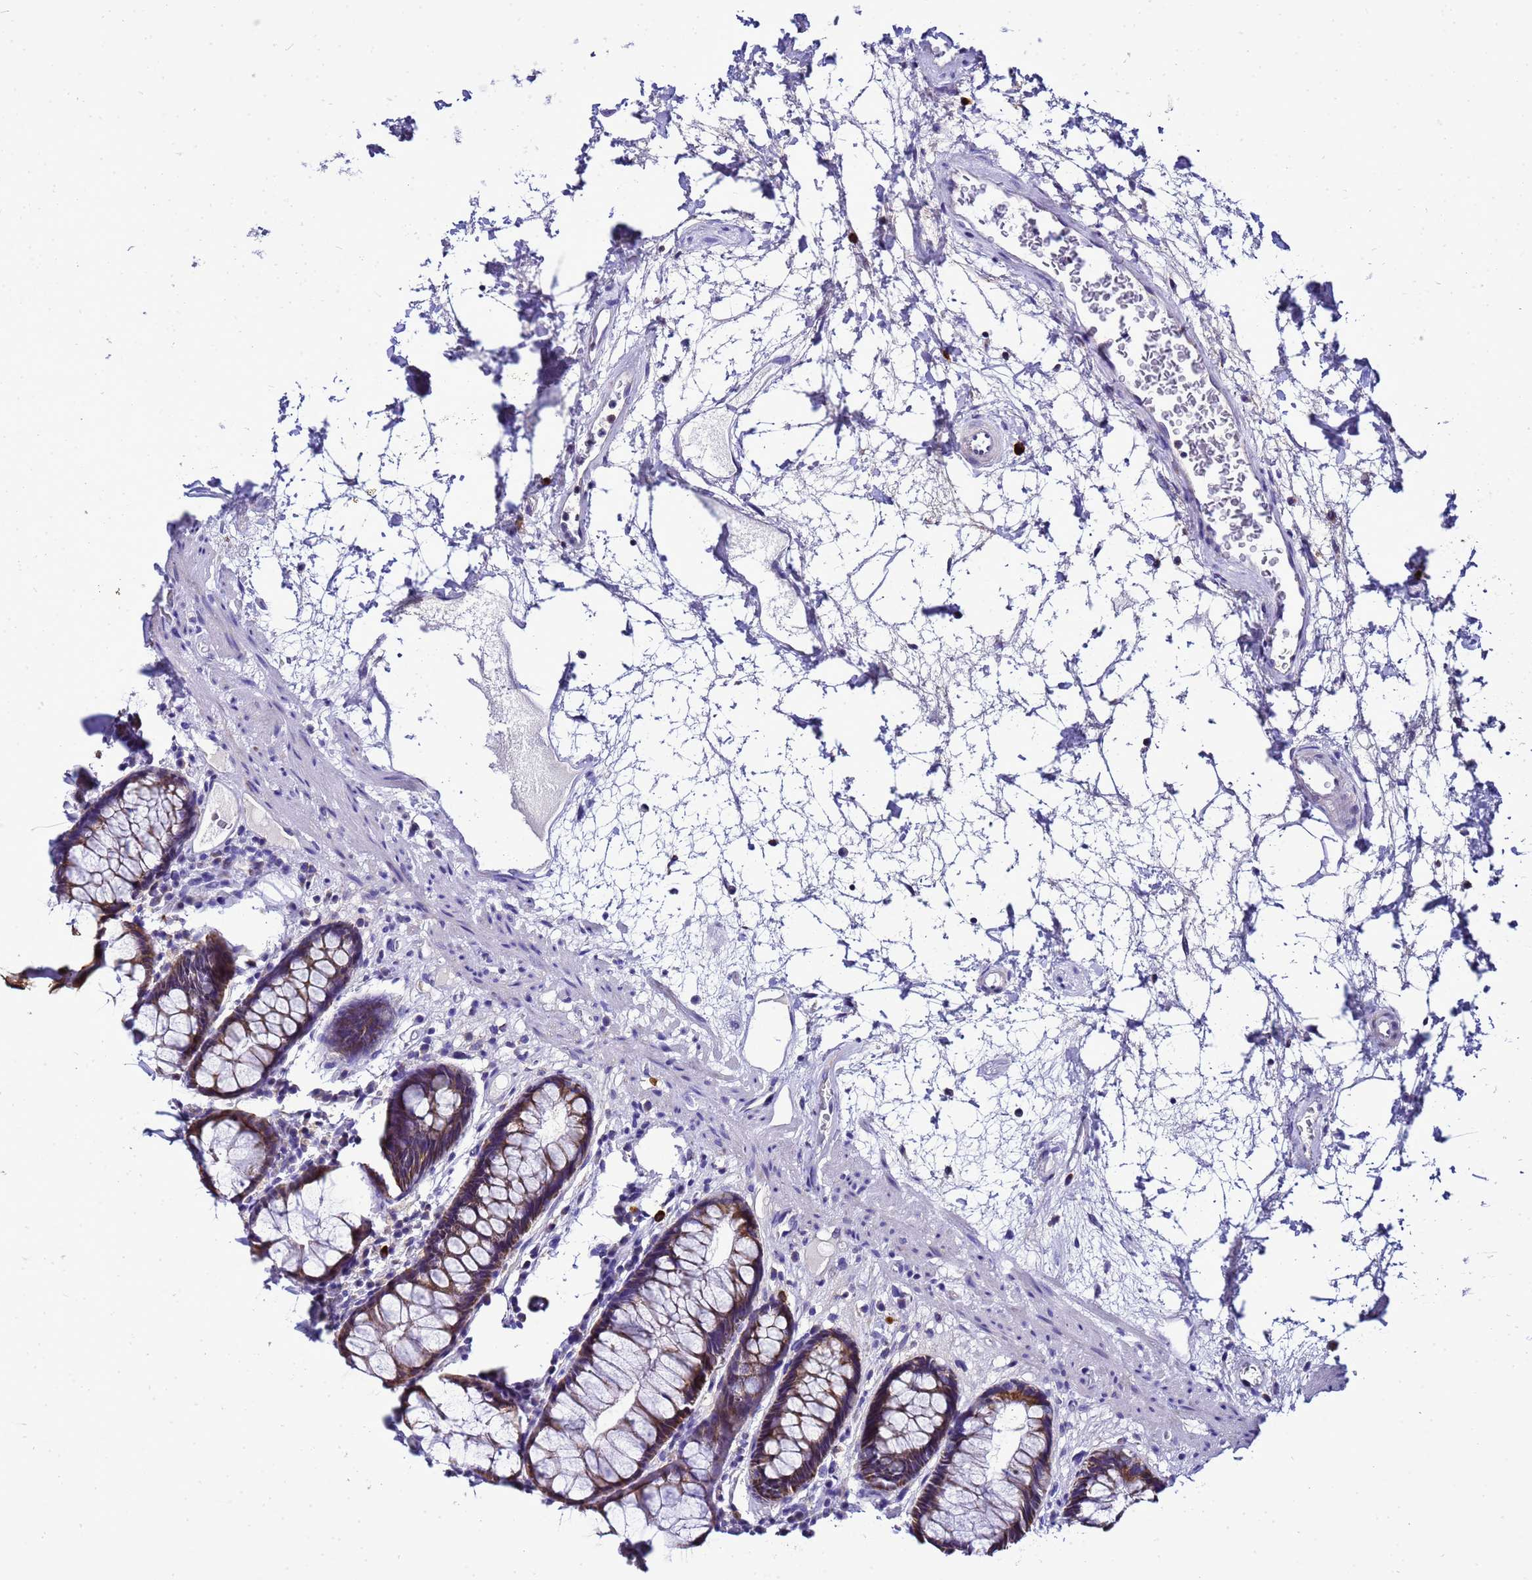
{"staining": {"intensity": "strong", "quantity": ">75%", "location": "cytoplasmic/membranous"}, "tissue": "rectum", "cell_type": "Glandular cells", "image_type": "normal", "snomed": [{"axis": "morphology", "description": "Normal tissue, NOS"}, {"axis": "topography", "description": "Rectum"}], "caption": "The histopathology image demonstrates immunohistochemical staining of unremarkable rectum. There is strong cytoplasmic/membranous staining is identified in about >75% of glandular cells.", "gene": "HIGD2A", "patient": {"sex": "male", "age": 64}}